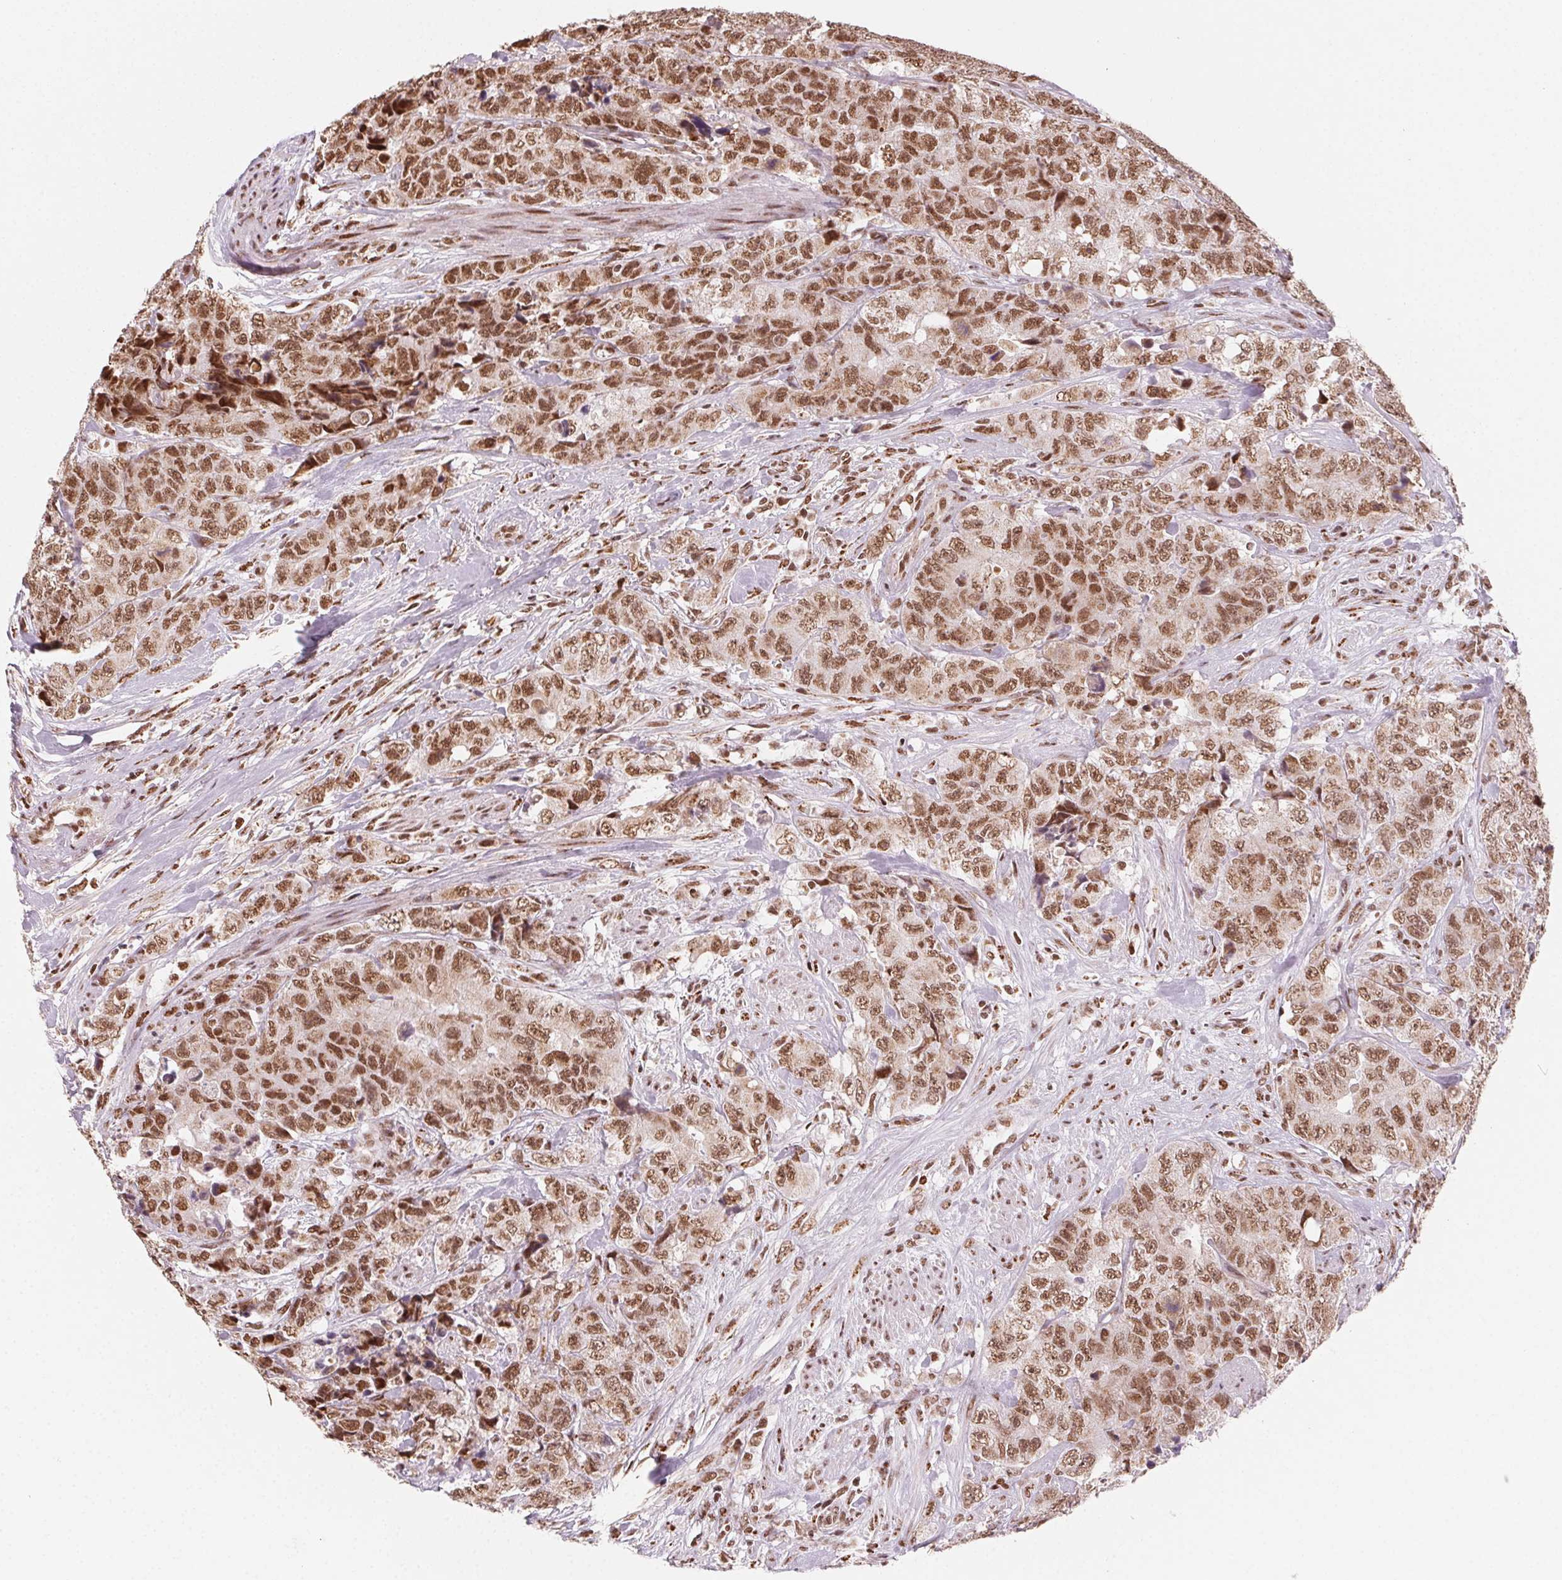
{"staining": {"intensity": "moderate", "quantity": ">75%", "location": "nuclear"}, "tissue": "urothelial cancer", "cell_type": "Tumor cells", "image_type": "cancer", "snomed": [{"axis": "morphology", "description": "Urothelial carcinoma, High grade"}, {"axis": "topography", "description": "Urinary bladder"}], "caption": "Immunohistochemical staining of urothelial cancer exhibits moderate nuclear protein positivity in about >75% of tumor cells.", "gene": "TOPORS", "patient": {"sex": "female", "age": 78}}